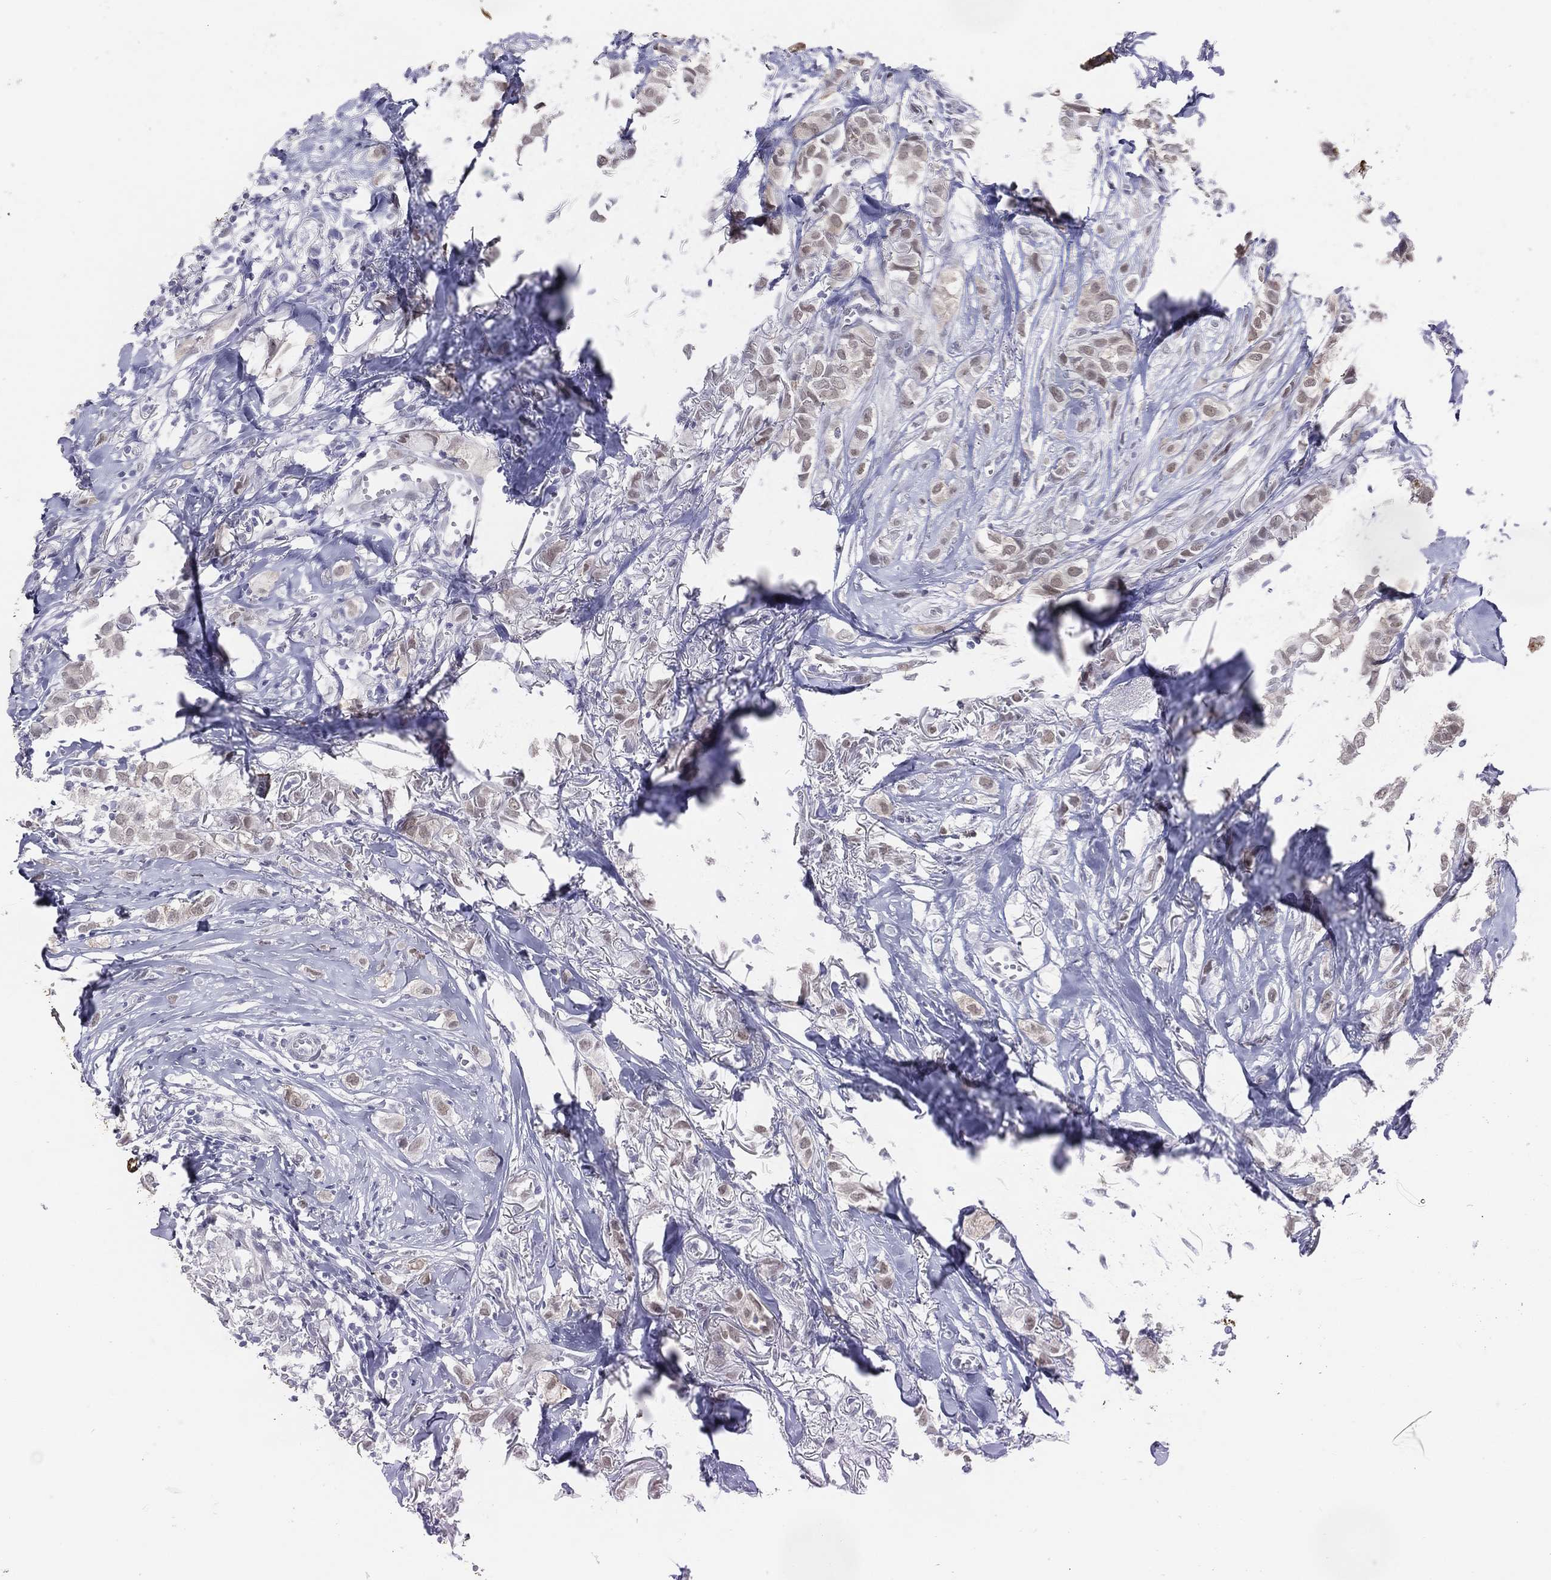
{"staining": {"intensity": "negative", "quantity": "none", "location": "none"}, "tissue": "breast cancer", "cell_type": "Tumor cells", "image_type": "cancer", "snomed": [{"axis": "morphology", "description": "Duct carcinoma"}, {"axis": "topography", "description": "Breast"}], "caption": "DAB immunohistochemical staining of human infiltrating ductal carcinoma (breast) demonstrates no significant positivity in tumor cells. The staining is performed using DAB (3,3'-diaminobenzidine) brown chromogen with nuclei counter-stained in using hematoxylin.", "gene": "CFAP58", "patient": {"sex": "female", "age": 85}}